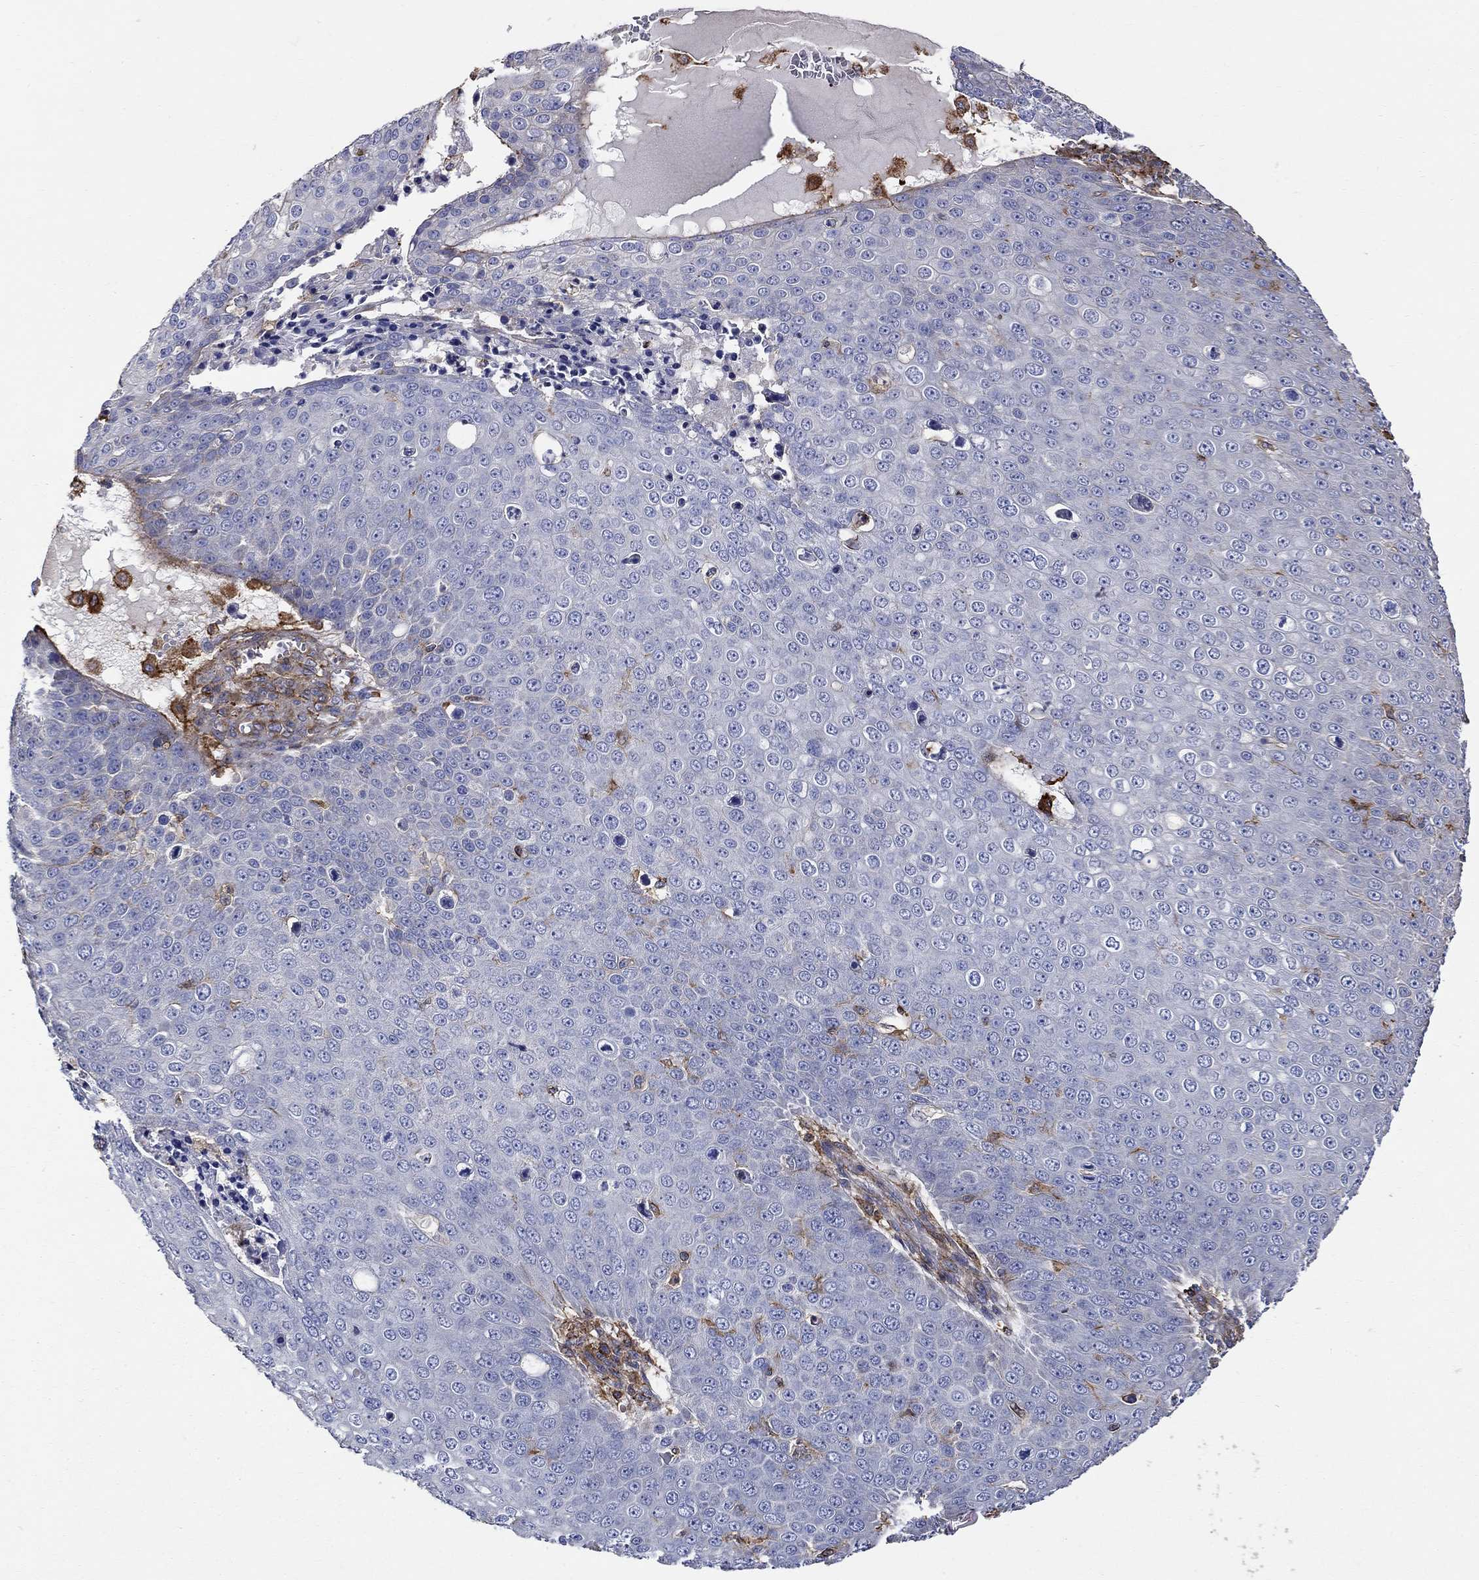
{"staining": {"intensity": "moderate", "quantity": "<25%", "location": "cytoplasmic/membranous"}, "tissue": "skin cancer", "cell_type": "Tumor cells", "image_type": "cancer", "snomed": [{"axis": "morphology", "description": "Squamous cell carcinoma, NOS"}, {"axis": "topography", "description": "Skin"}], "caption": "Brown immunohistochemical staining in human squamous cell carcinoma (skin) exhibits moderate cytoplasmic/membranous positivity in about <25% of tumor cells.", "gene": "NPHP1", "patient": {"sex": "male", "age": 71}}